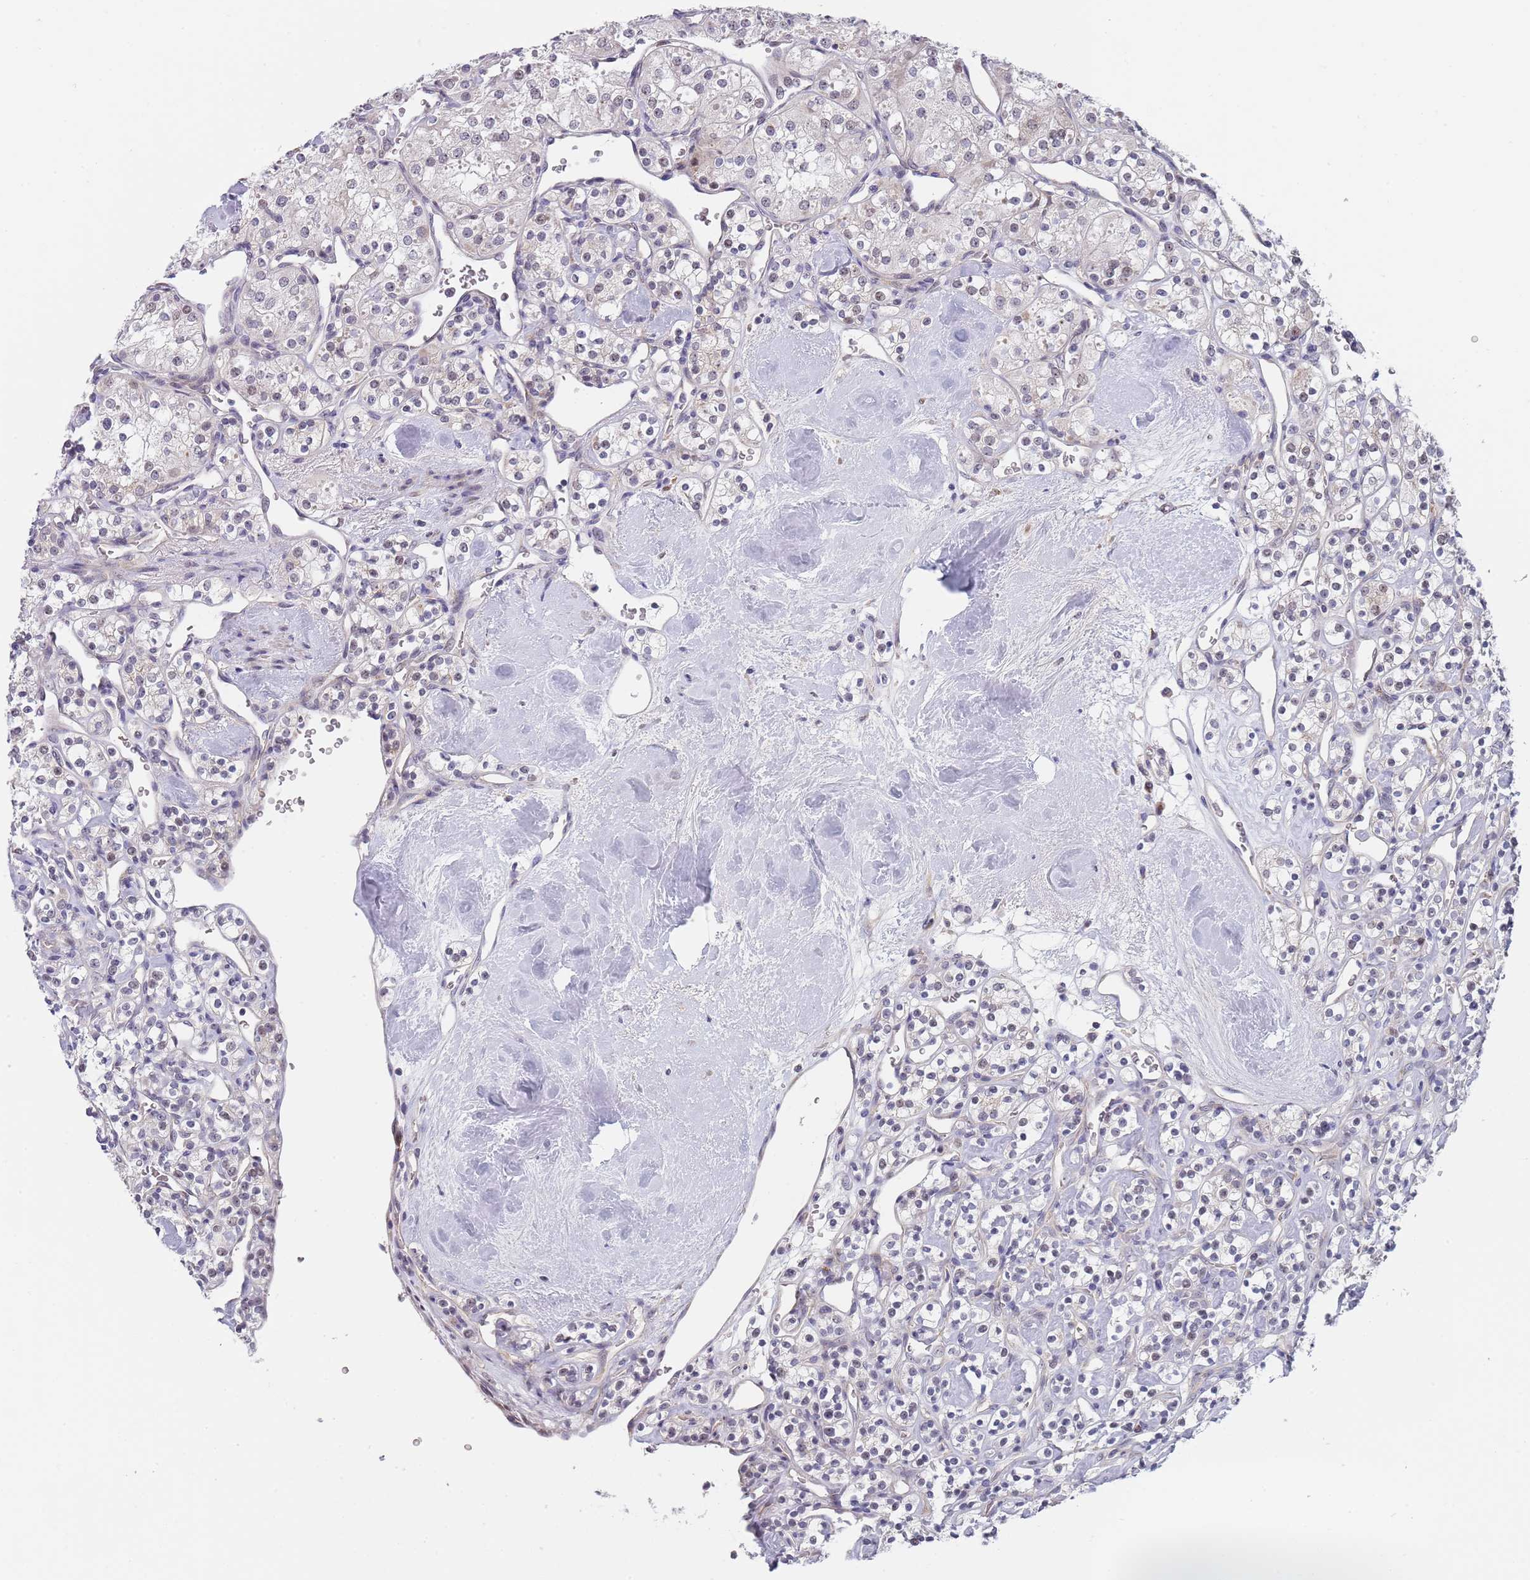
{"staining": {"intensity": "negative", "quantity": "none", "location": "none"}, "tissue": "renal cancer", "cell_type": "Tumor cells", "image_type": "cancer", "snomed": [{"axis": "morphology", "description": "Adenocarcinoma, NOS"}, {"axis": "topography", "description": "Kidney"}], "caption": "High magnification brightfield microscopy of renal adenocarcinoma stained with DAB (brown) and counterstained with hematoxylin (blue): tumor cells show no significant staining.", "gene": "PLCL2", "patient": {"sex": "male", "age": 77}}